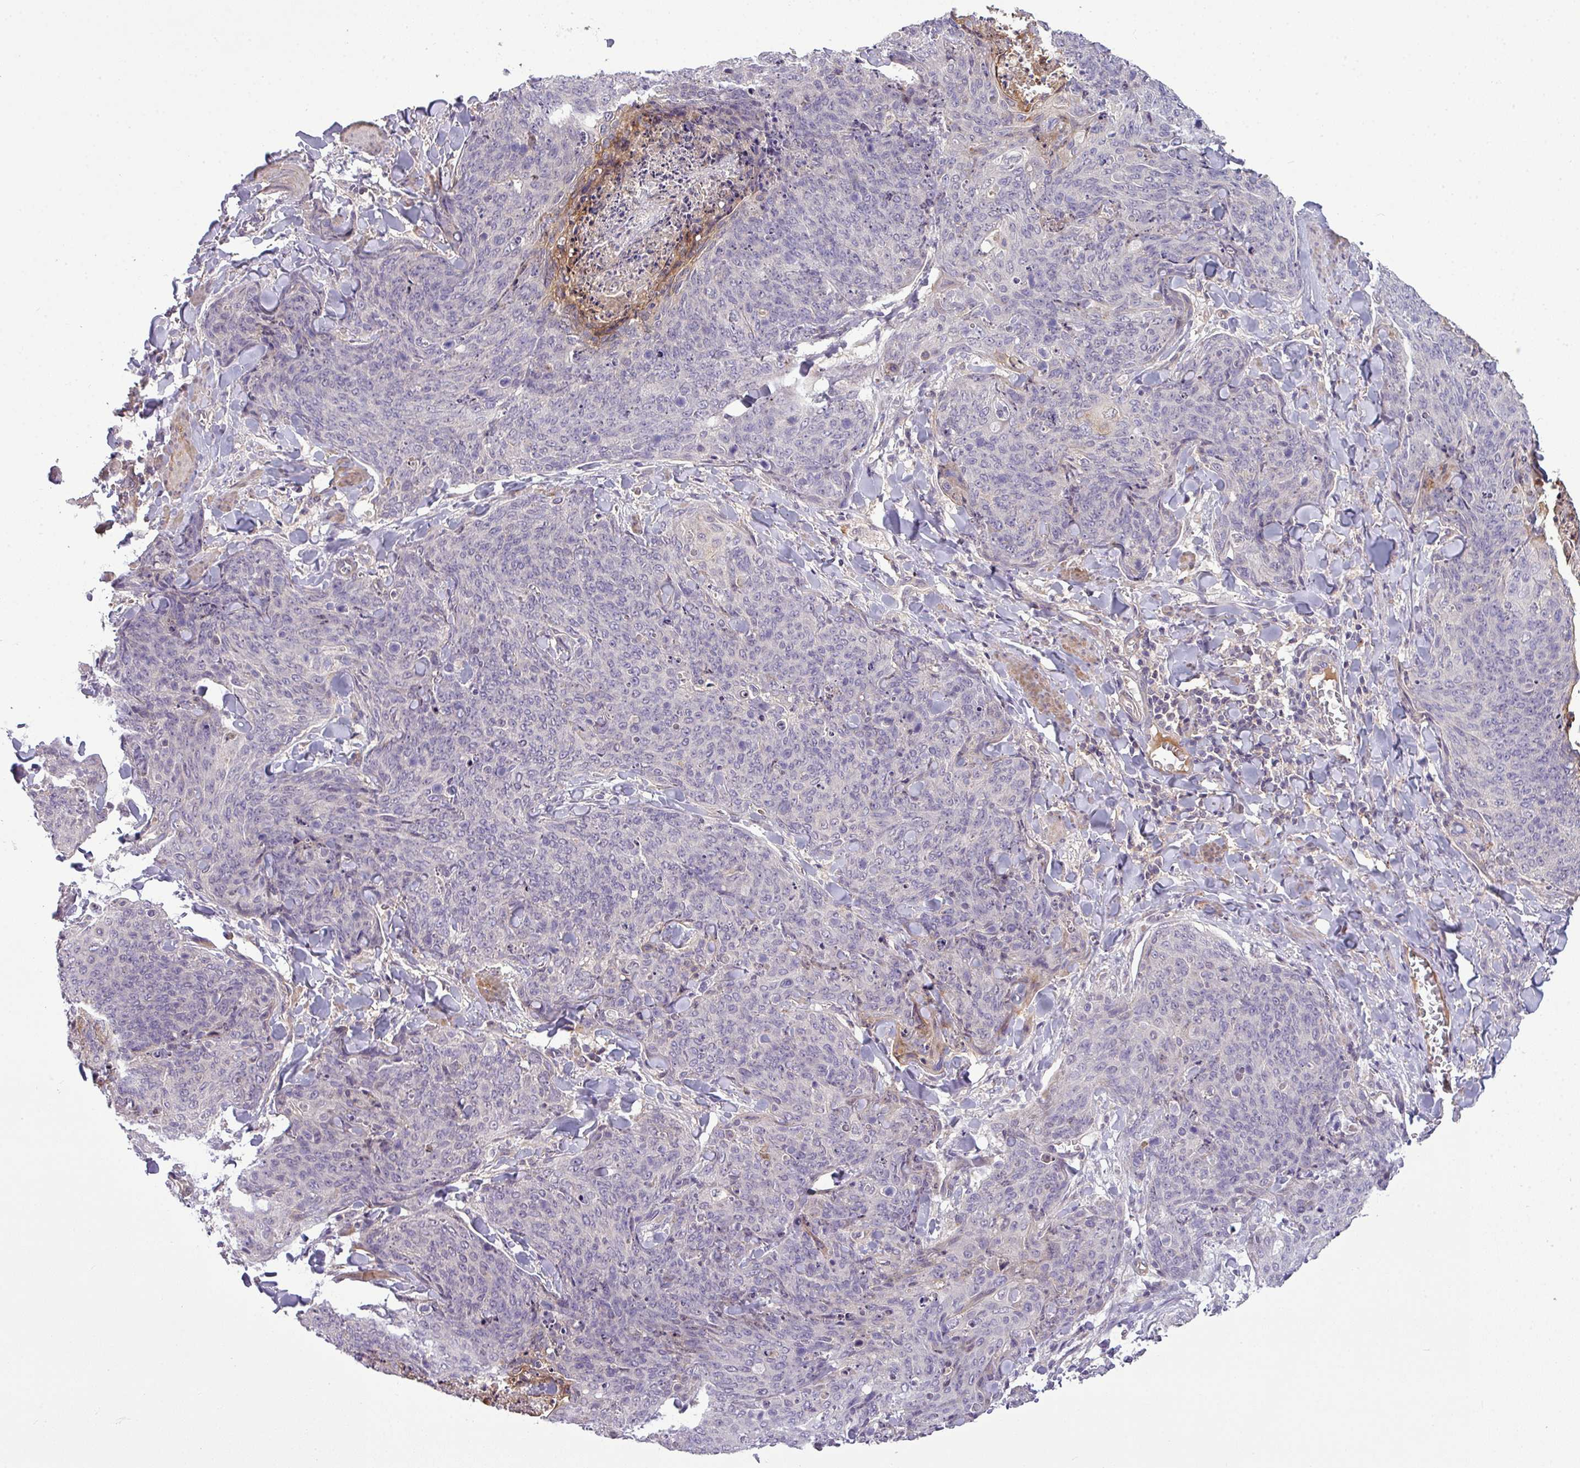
{"staining": {"intensity": "negative", "quantity": "none", "location": "none"}, "tissue": "skin cancer", "cell_type": "Tumor cells", "image_type": "cancer", "snomed": [{"axis": "morphology", "description": "Squamous cell carcinoma, NOS"}, {"axis": "topography", "description": "Skin"}, {"axis": "topography", "description": "Vulva"}], "caption": "DAB (3,3'-diaminobenzidine) immunohistochemical staining of human squamous cell carcinoma (skin) reveals no significant expression in tumor cells. (DAB IHC with hematoxylin counter stain).", "gene": "ZNF35", "patient": {"sex": "female", "age": 85}}